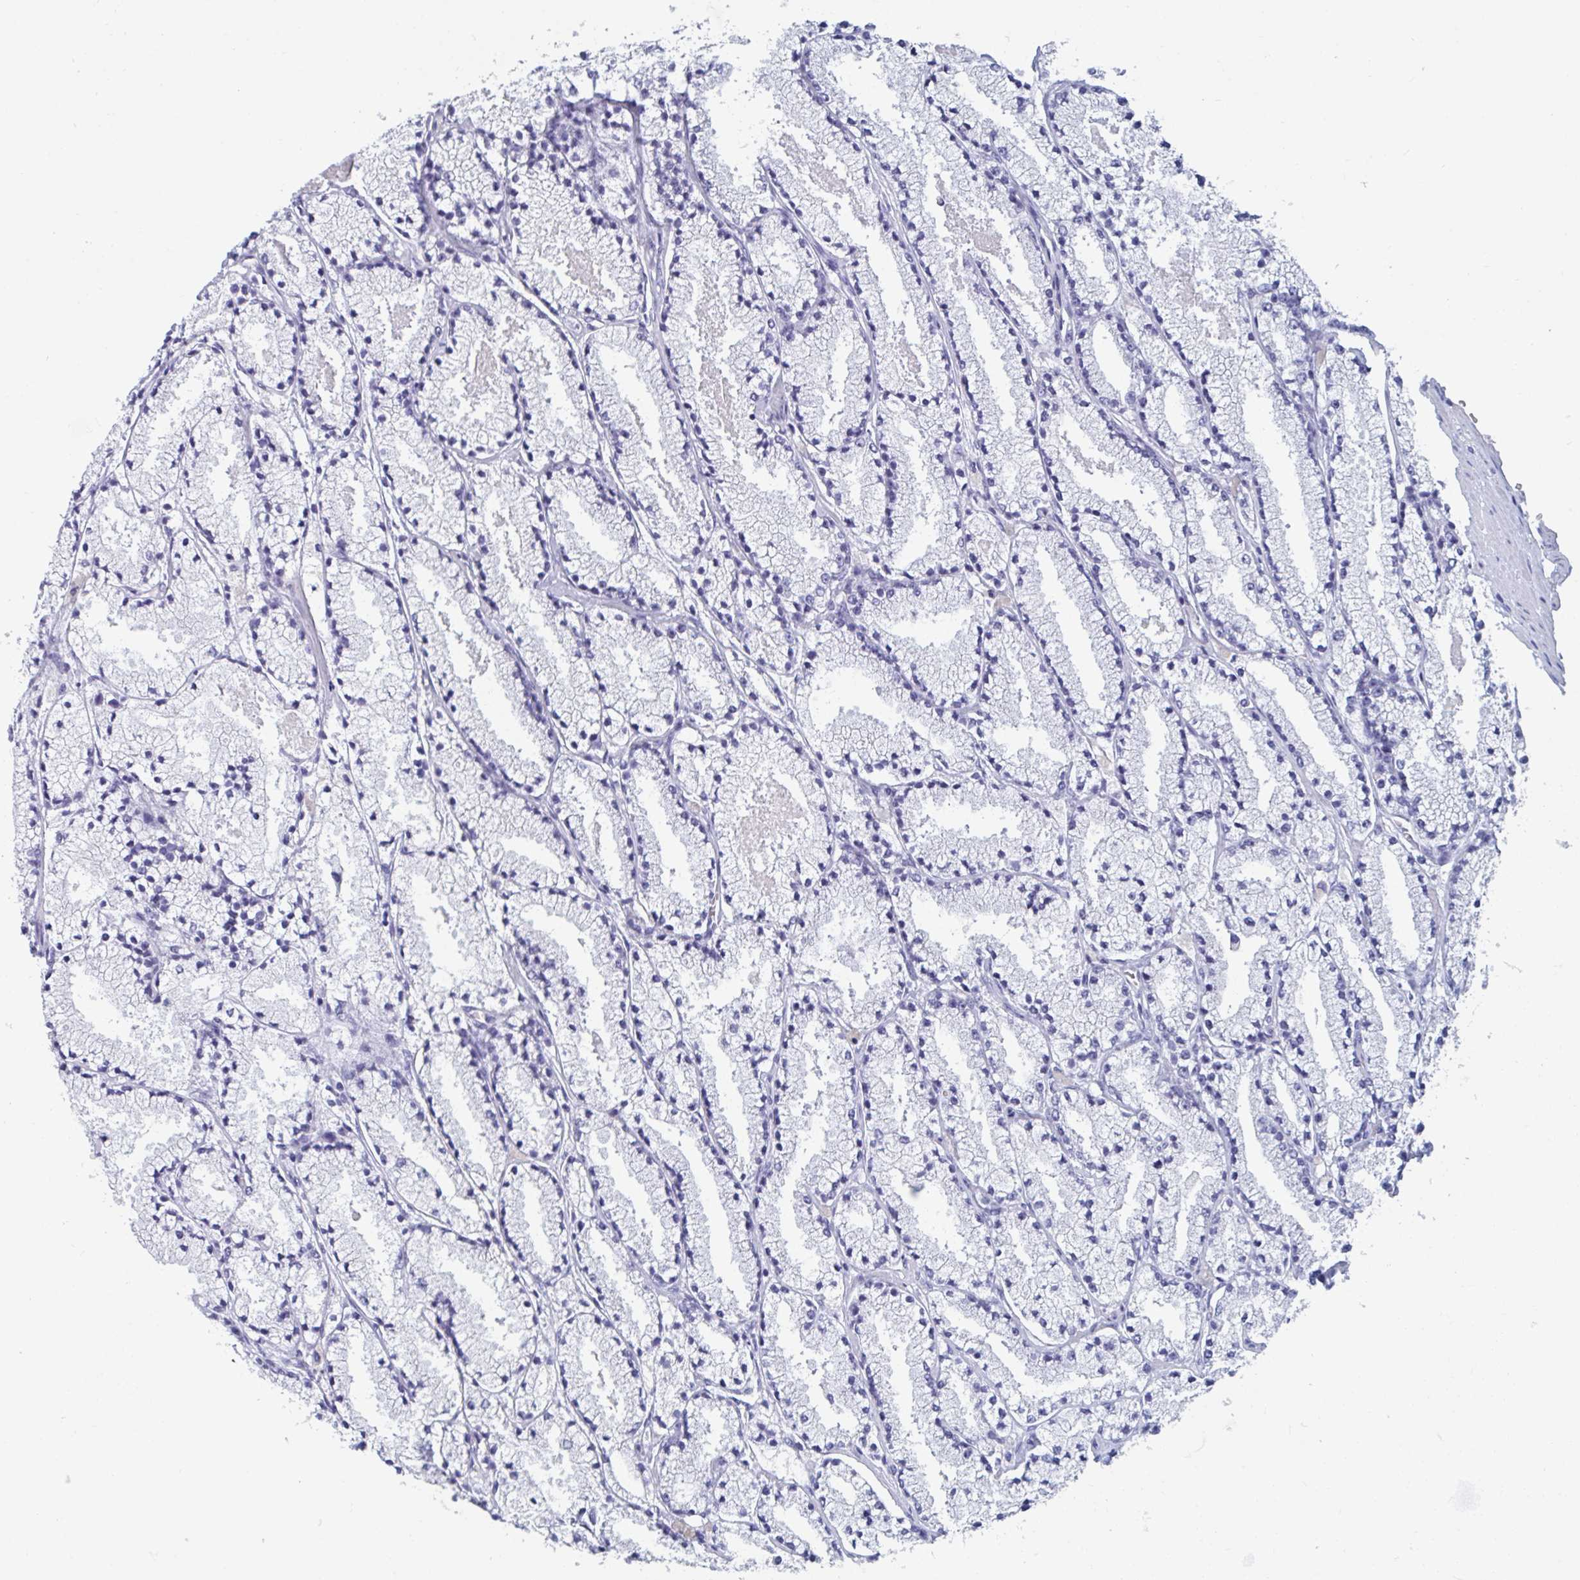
{"staining": {"intensity": "negative", "quantity": "none", "location": "none"}, "tissue": "prostate cancer", "cell_type": "Tumor cells", "image_type": "cancer", "snomed": [{"axis": "morphology", "description": "Adenocarcinoma, High grade"}, {"axis": "topography", "description": "Prostate"}], "caption": "A histopathology image of human adenocarcinoma (high-grade) (prostate) is negative for staining in tumor cells.", "gene": "DPEP3", "patient": {"sex": "male", "age": 63}}